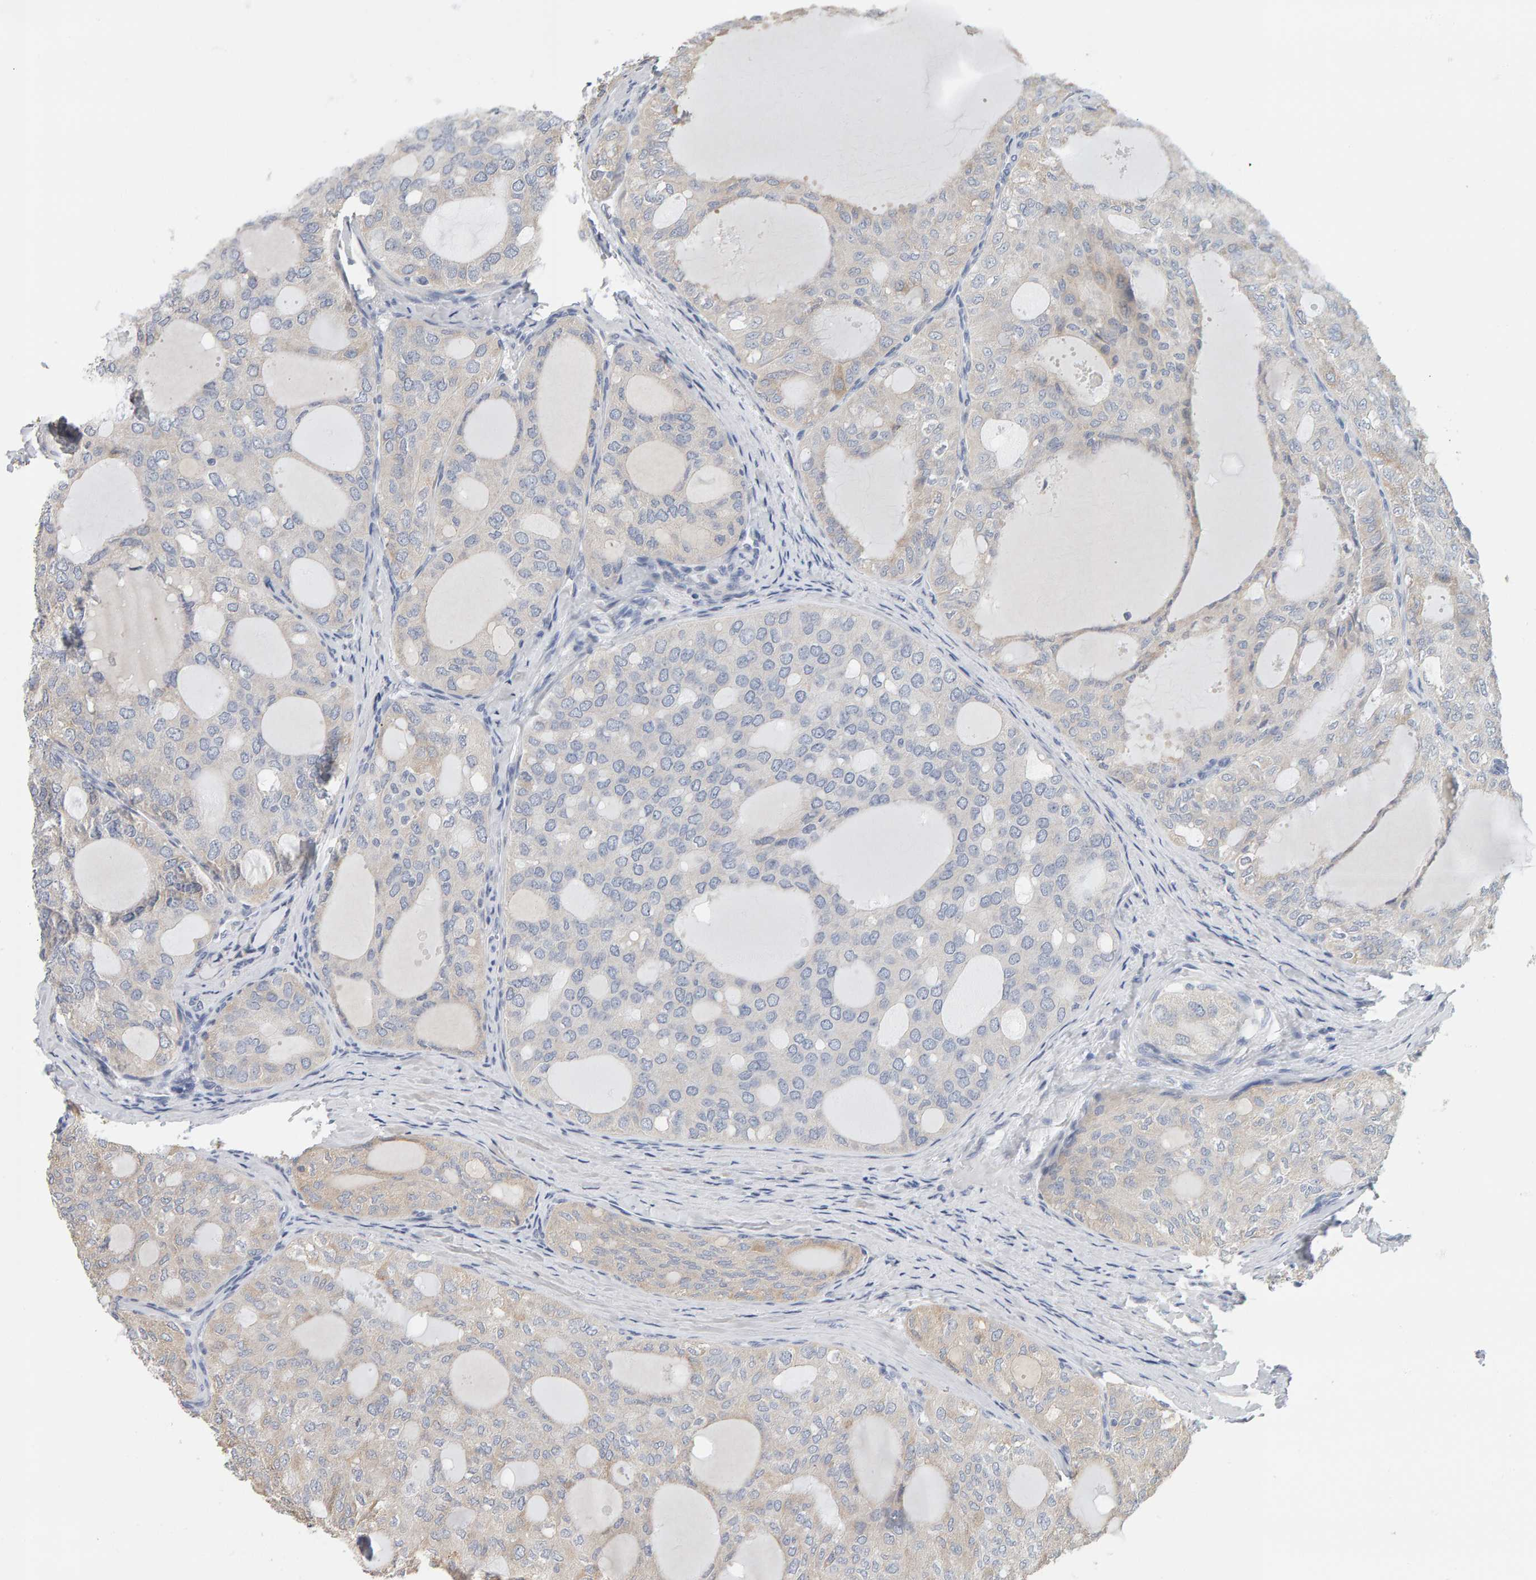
{"staining": {"intensity": "negative", "quantity": "none", "location": "none"}, "tissue": "thyroid cancer", "cell_type": "Tumor cells", "image_type": "cancer", "snomed": [{"axis": "morphology", "description": "Follicular adenoma carcinoma, NOS"}, {"axis": "topography", "description": "Thyroid gland"}], "caption": "Immunohistochemistry of follicular adenoma carcinoma (thyroid) exhibits no staining in tumor cells. The staining was performed using DAB to visualize the protein expression in brown, while the nuclei were stained in blue with hematoxylin (Magnification: 20x).", "gene": "ADHFE1", "patient": {"sex": "male", "age": 75}}